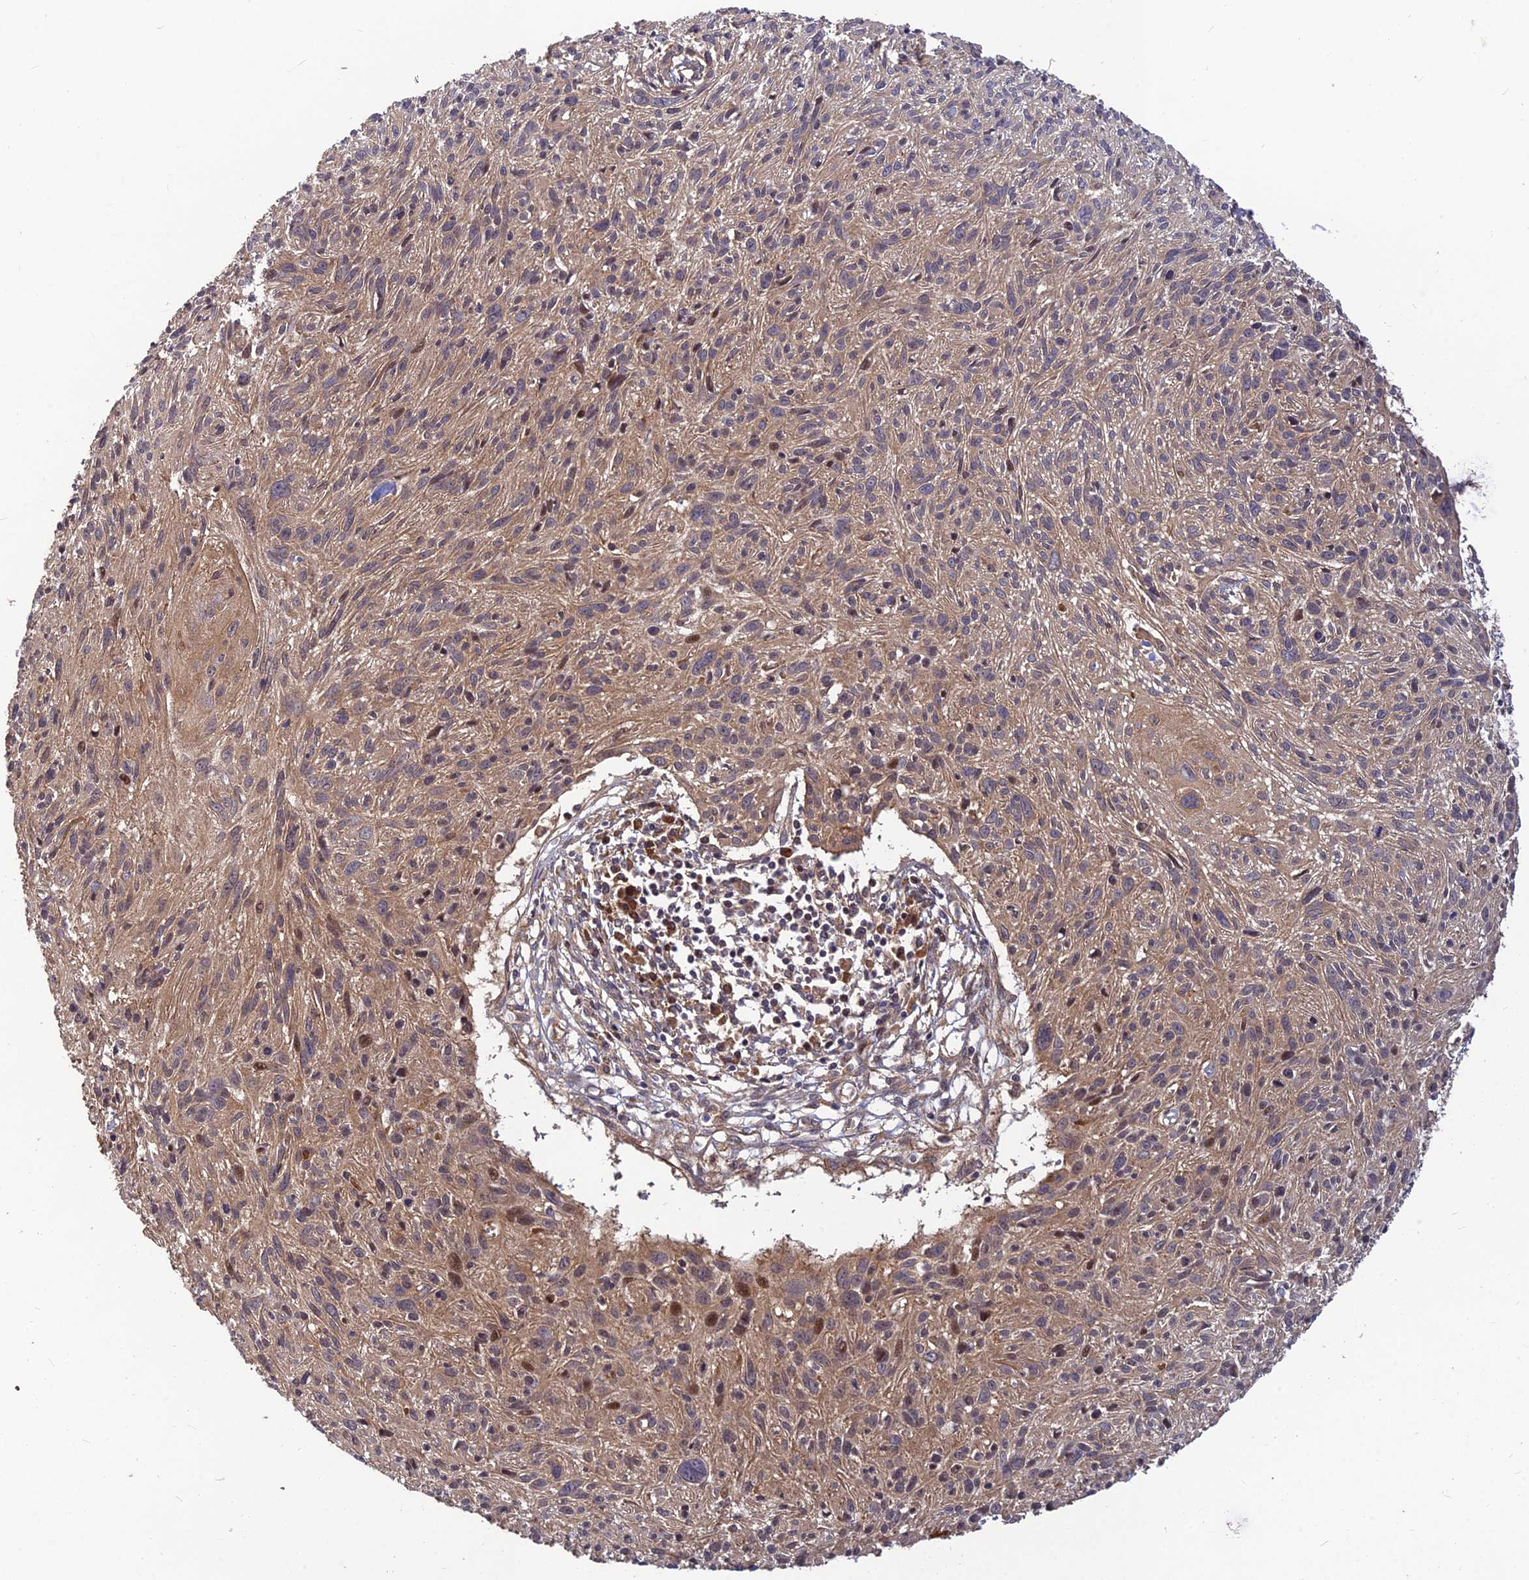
{"staining": {"intensity": "moderate", "quantity": ">75%", "location": "cytoplasmic/membranous"}, "tissue": "cervical cancer", "cell_type": "Tumor cells", "image_type": "cancer", "snomed": [{"axis": "morphology", "description": "Squamous cell carcinoma, NOS"}, {"axis": "topography", "description": "Cervix"}], "caption": "Tumor cells demonstrate medium levels of moderate cytoplasmic/membranous staining in about >75% of cells in cervical cancer (squamous cell carcinoma).", "gene": "RELCH", "patient": {"sex": "female", "age": 51}}